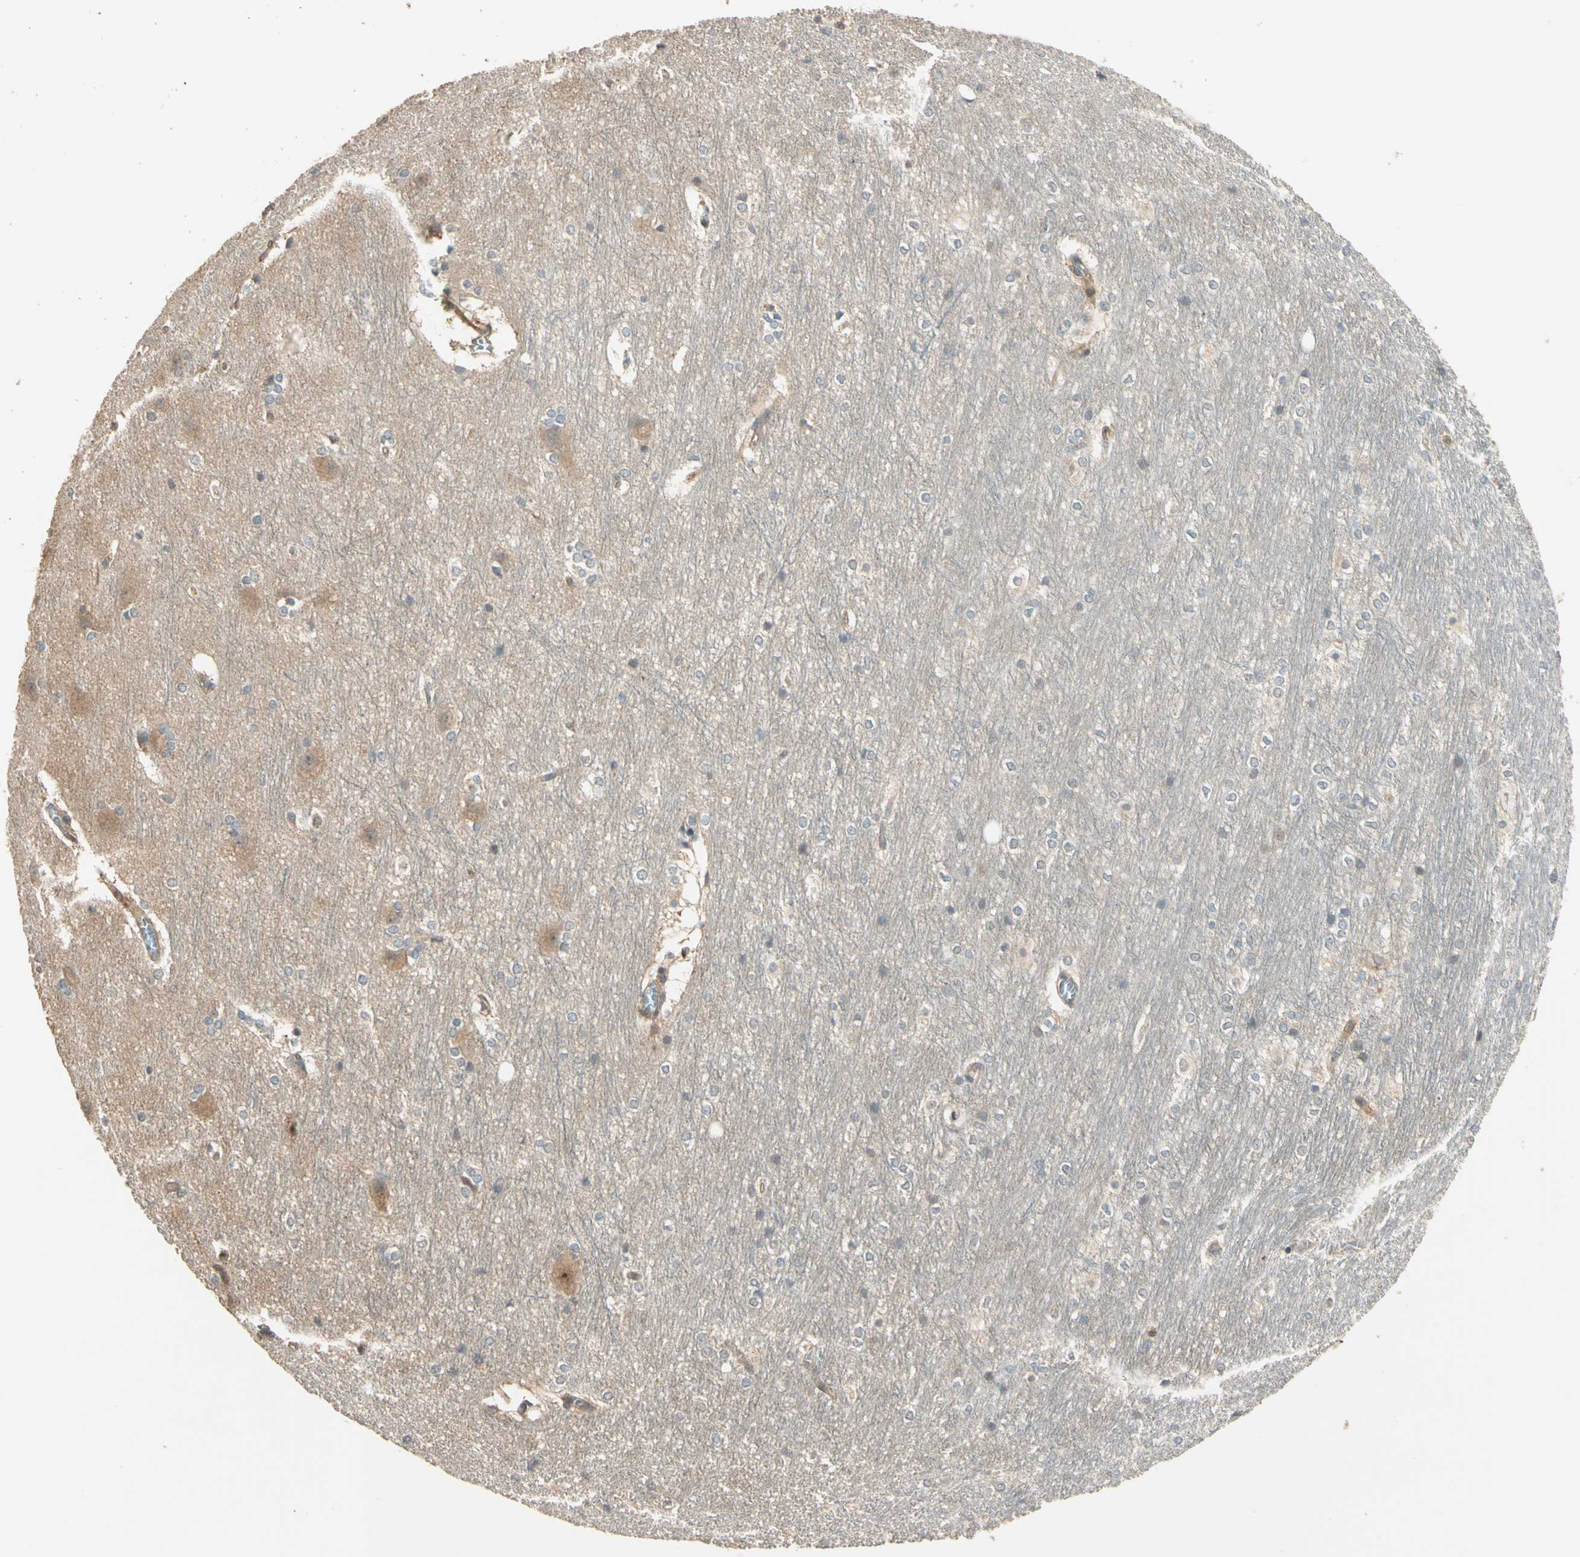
{"staining": {"intensity": "negative", "quantity": "none", "location": "none"}, "tissue": "hippocampus", "cell_type": "Glial cells", "image_type": "normal", "snomed": [{"axis": "morphology", "description": "Normal tissue, NOS"}, {"axis": "topography", "description": "Hippocampus"}], "caption": "IHC image of normal hippocampus stained for a protein (brown), which reveals no positivity in glial cells. Nuclei are stained in blue.", "gene": "MAP3K7", "patient": {"sex": "female", "age": 19}}